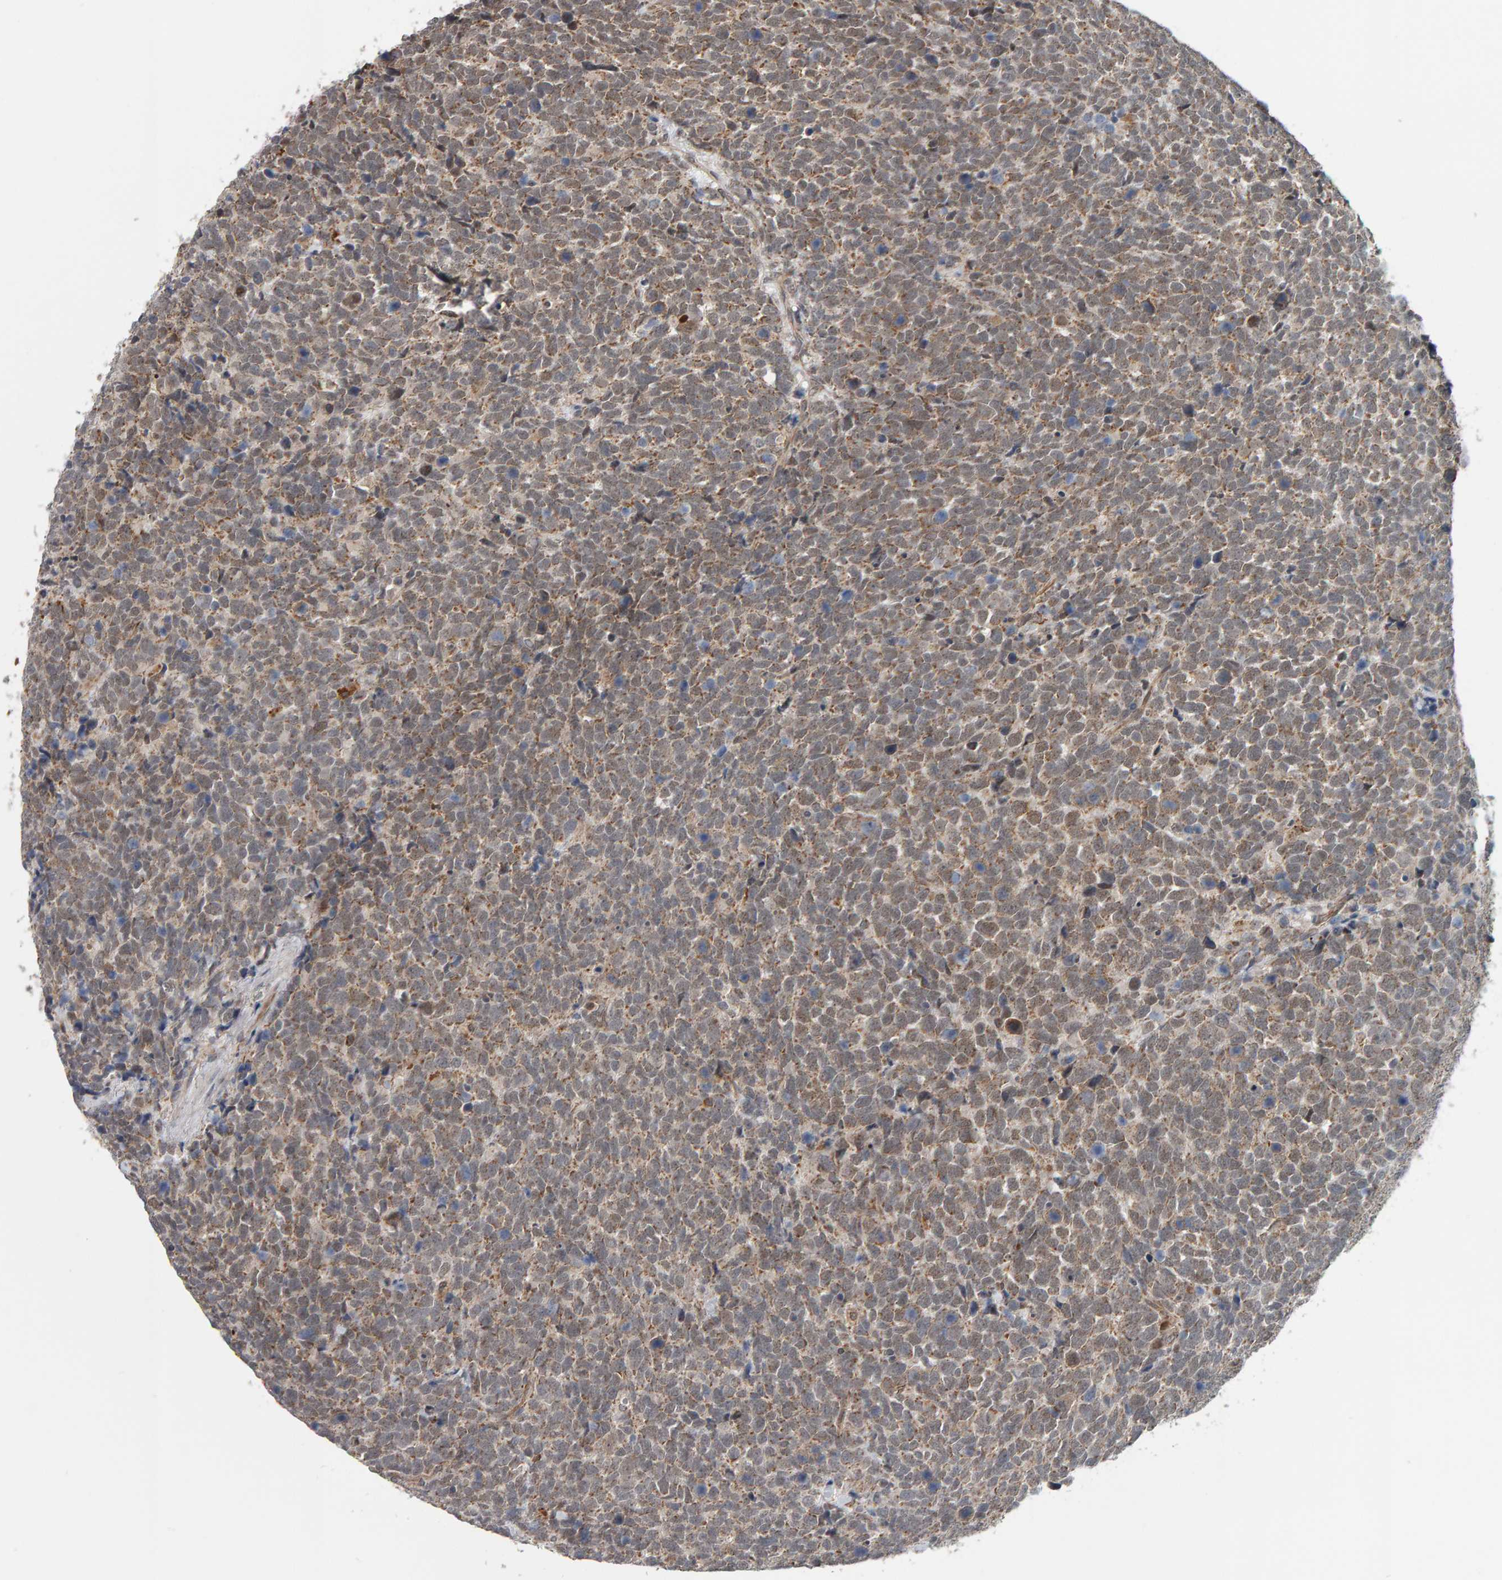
{"staining": {"intensity": "weak", "quantity": ">75%", "location": "cytoplasmic/membranous"}, "tissue": "urothelial cancer", "cell_type": "Tumor cells", "image_type": "cancer", "snomed": [{"axis": "morphology", "description": "Urothelial carcinoma, High grade"}, {"axis": "topography", "description": "Urinary bladder"}], "caption": "Urothelial cancer stained for a protein reveals weak cytoplasmic/membranous positivity in tumor cells. (DAB IHC with brightfield microscopy, high magnification).", "gene": "DAP3", "patient": {"sex": "female", "age": 82}}